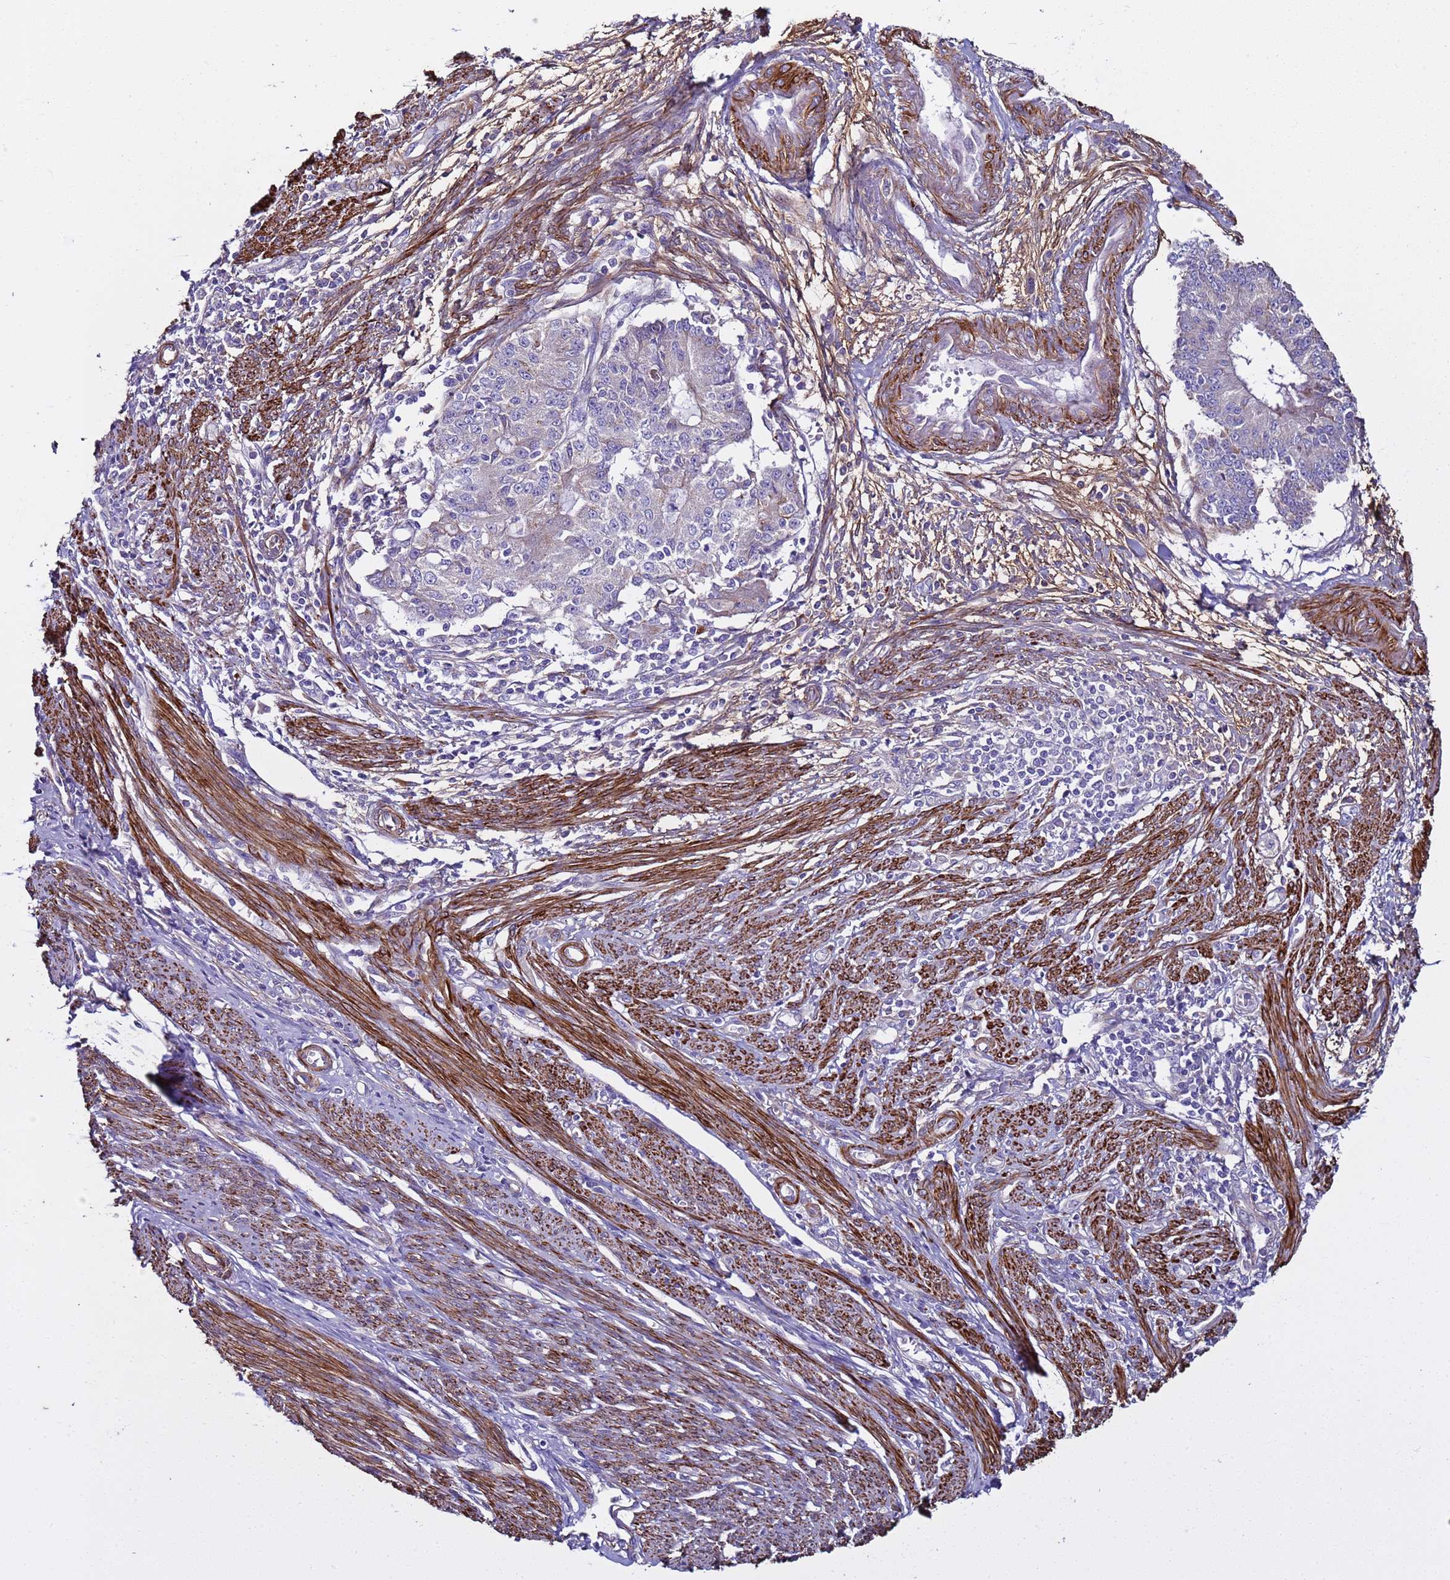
{"staining": {"intensity": "negative", "quantity": "none", "location": "none"}, "tissue": "endometrial cancer", "cell_type": "Tumor cells", "image_type": "cancer", "snomed": [{"axis": "morphology", "description": "Adenocarcinoma, NOS"}, {"axis": "topography", "description": "Endometrium"}], "caption": "Immunohistochemistry of endometrial adenocarcinoma displays no positivity in tumor cells. Nuclei are stained in blue.", "gene": "RABL2B", "patient": {"sex": "female", "age": 56}}